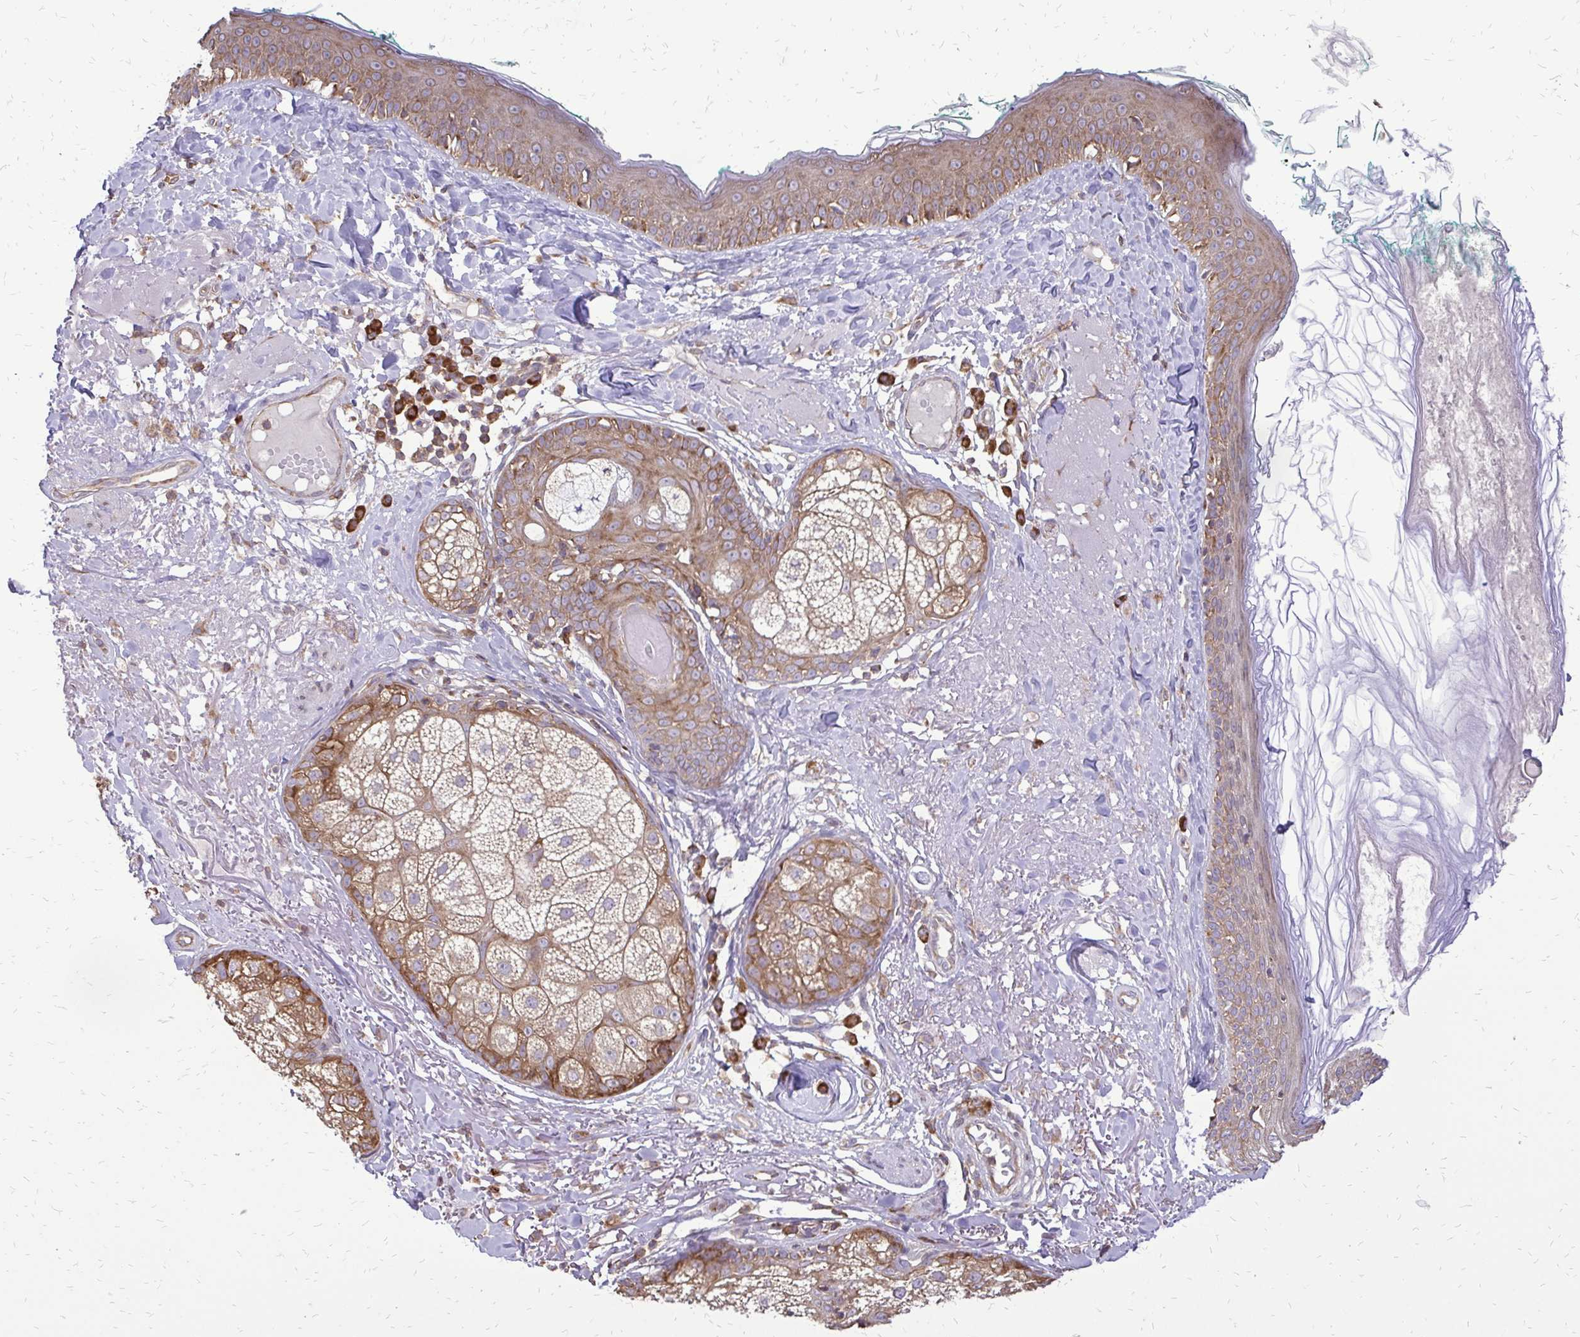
{"staining": {"intensity": "moderate", "quantity": "<25%", "location": "cytoplasmic/membranous"}, "tissue": "skin", "cell_type": "Fibroblasts", "image_type": "normal", "snomed": [{"axis": "morphology", "description": "Normal tissue, NOS"}, {"axis": "topography", "description": "Skin"}], "caption": "Moderate cytoplasmic/membranous staining is identified in about <25% of fibroblasts in unremarkable skin.", "gene": "RPS3", "patient": {"sex": "male", "age": 73}}